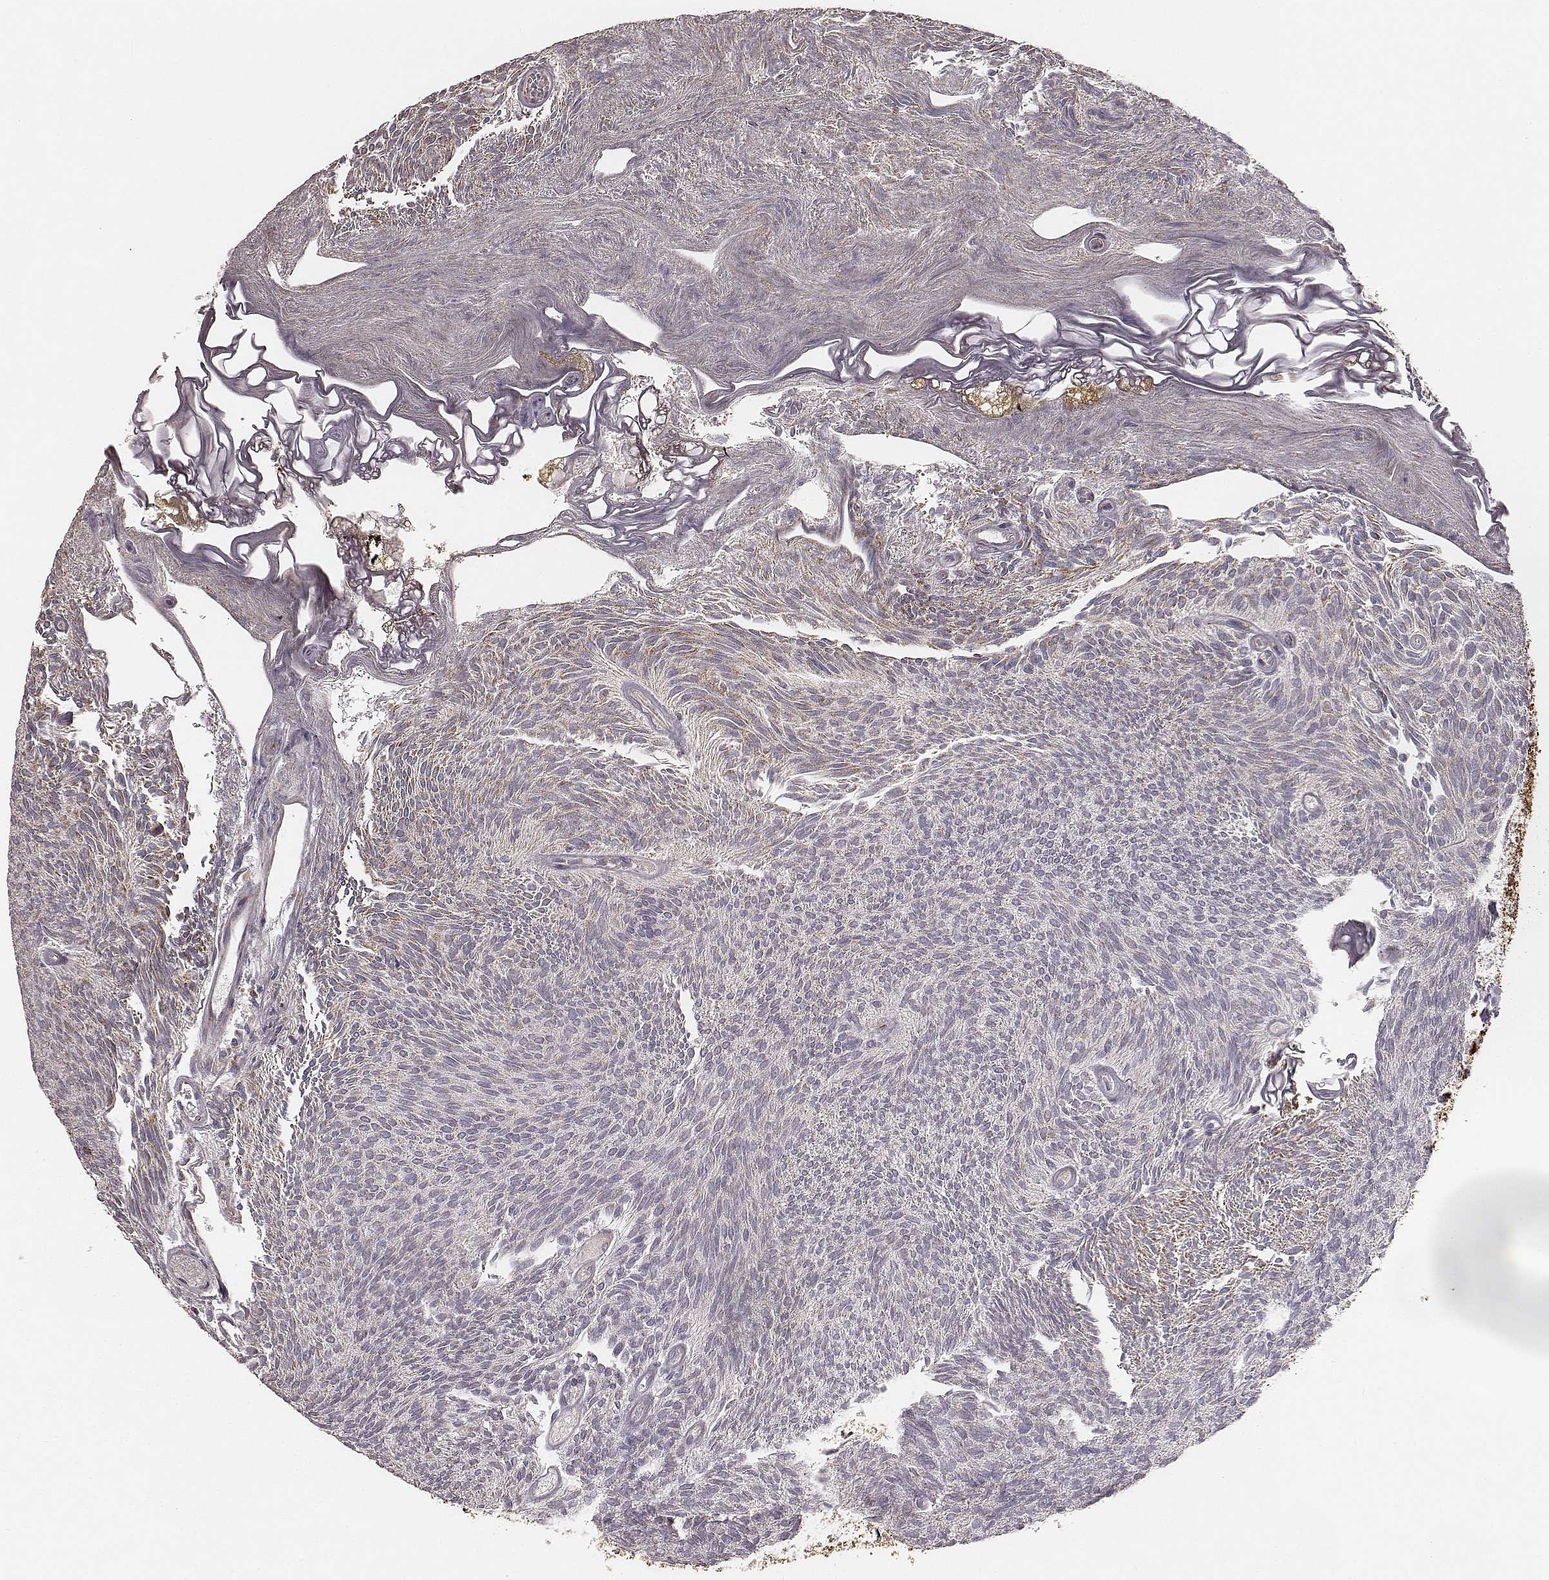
{"staining": {"intensity": "moderate", "quantity": "<25%", "location": "cytoplasmic/membranous"}, "tissue": "urothelial cancer", "cell_type": "Tumor cells", "image_type": "cancer", "snomed": [{"axis": "morphology", "description": "Urothelial carcinoma, Low grade"}, {"axis": "topography", "description": "Urinary bladder"}], "caption": "Urothelial cancer tissue reveals moderate cytoplasmic/membranous staining in about <25% of tumor cells, visualized by immunohistochemistry.", "gene": "TUFM", "patient": {"sex": "male", "age": 77}}